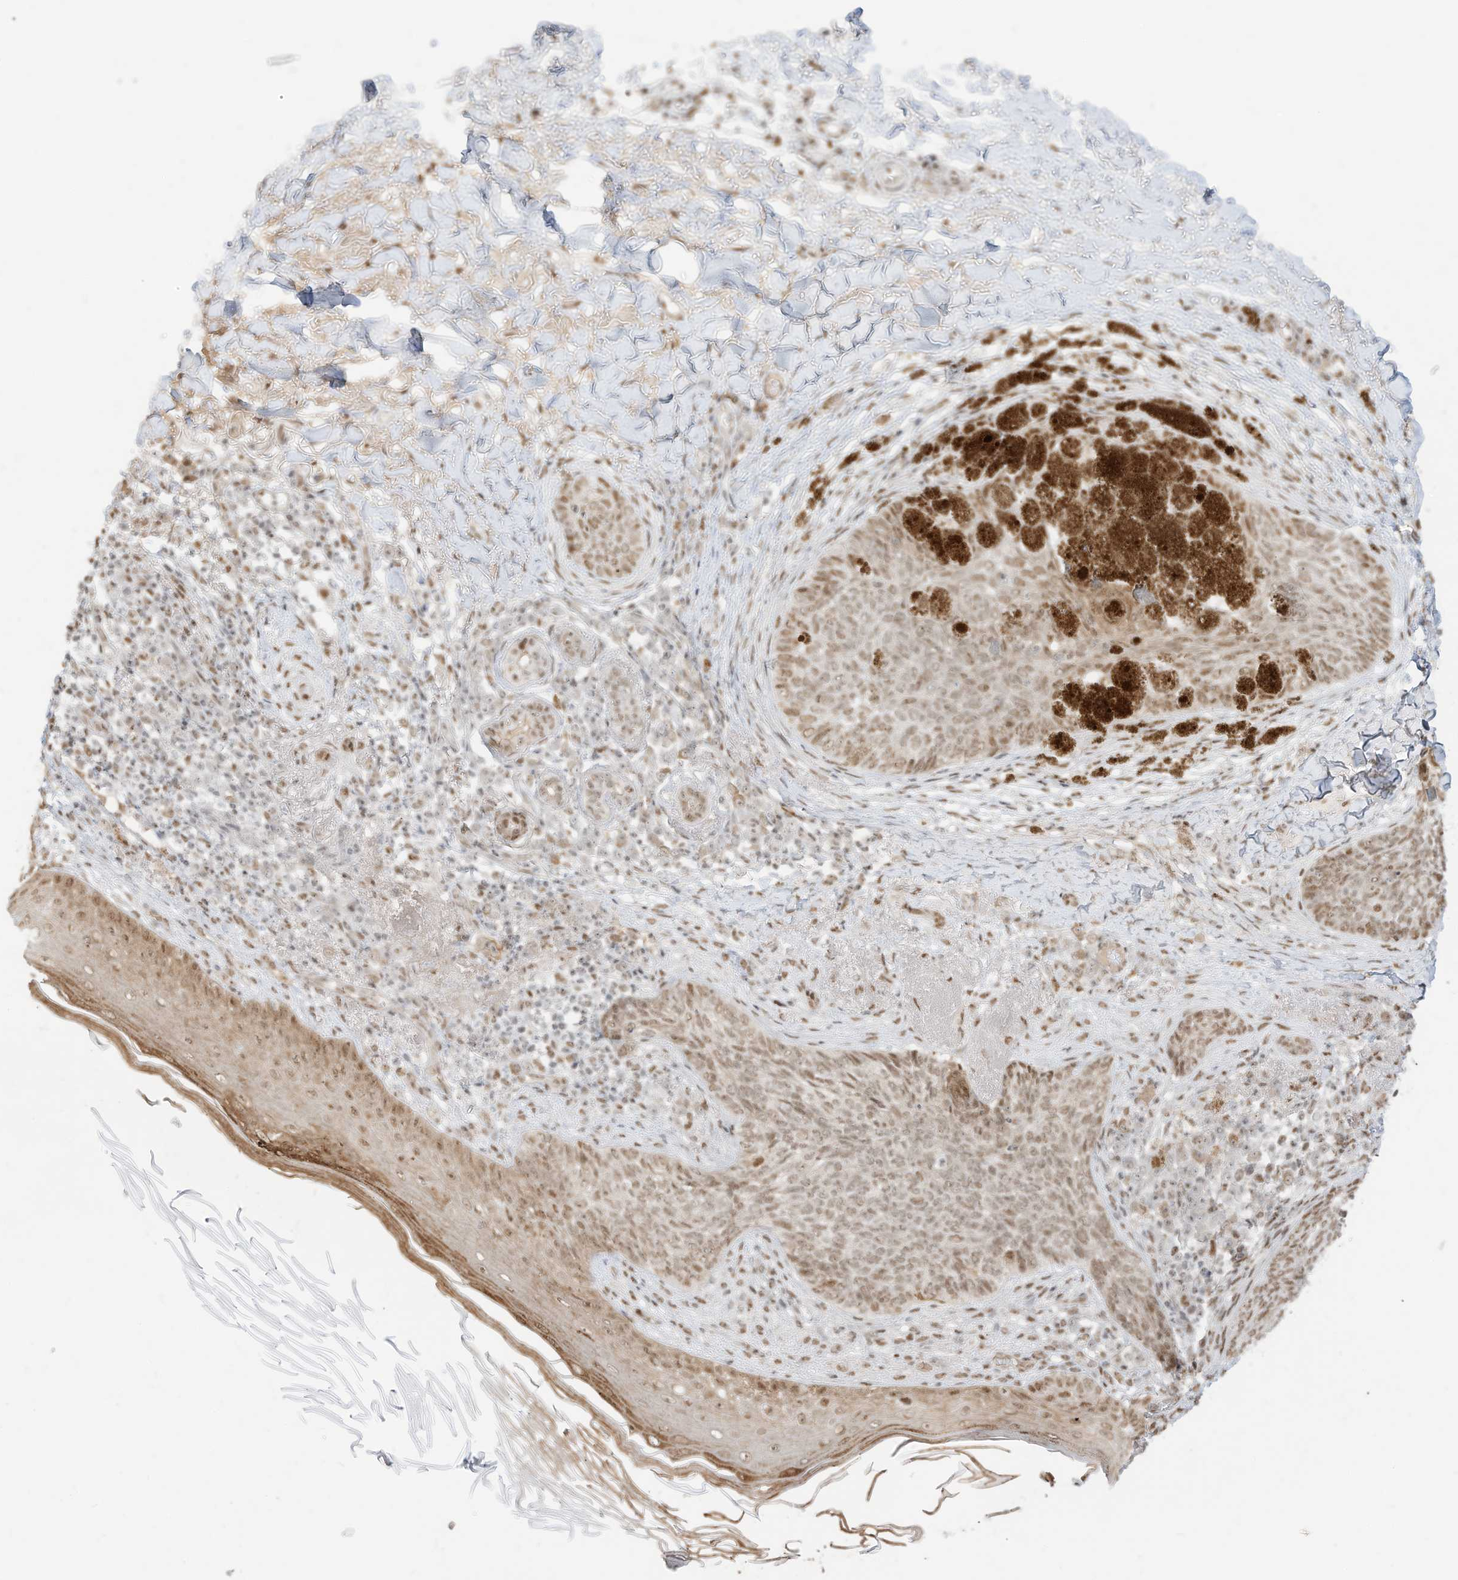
{"staining": {"intensity": "weak", "quantity": ">75%", "location": "nuclear"}, "tissue": "skin cancer", "cell_type": "Tumor cells", "image_type": "cancer", "snomed": [{"axis": "morphology", "description": "Basal cell carcinoma"}, {"axis": "topography", "description": "Skin"}], "caption": "There is low levels of weak nuclear positivity in tumor cells of skin cancer, as demonstrated by immunohistochemical staining (brown color).", "gene": "NHSL1", "patient": {"sex": "male", "age": 85}}